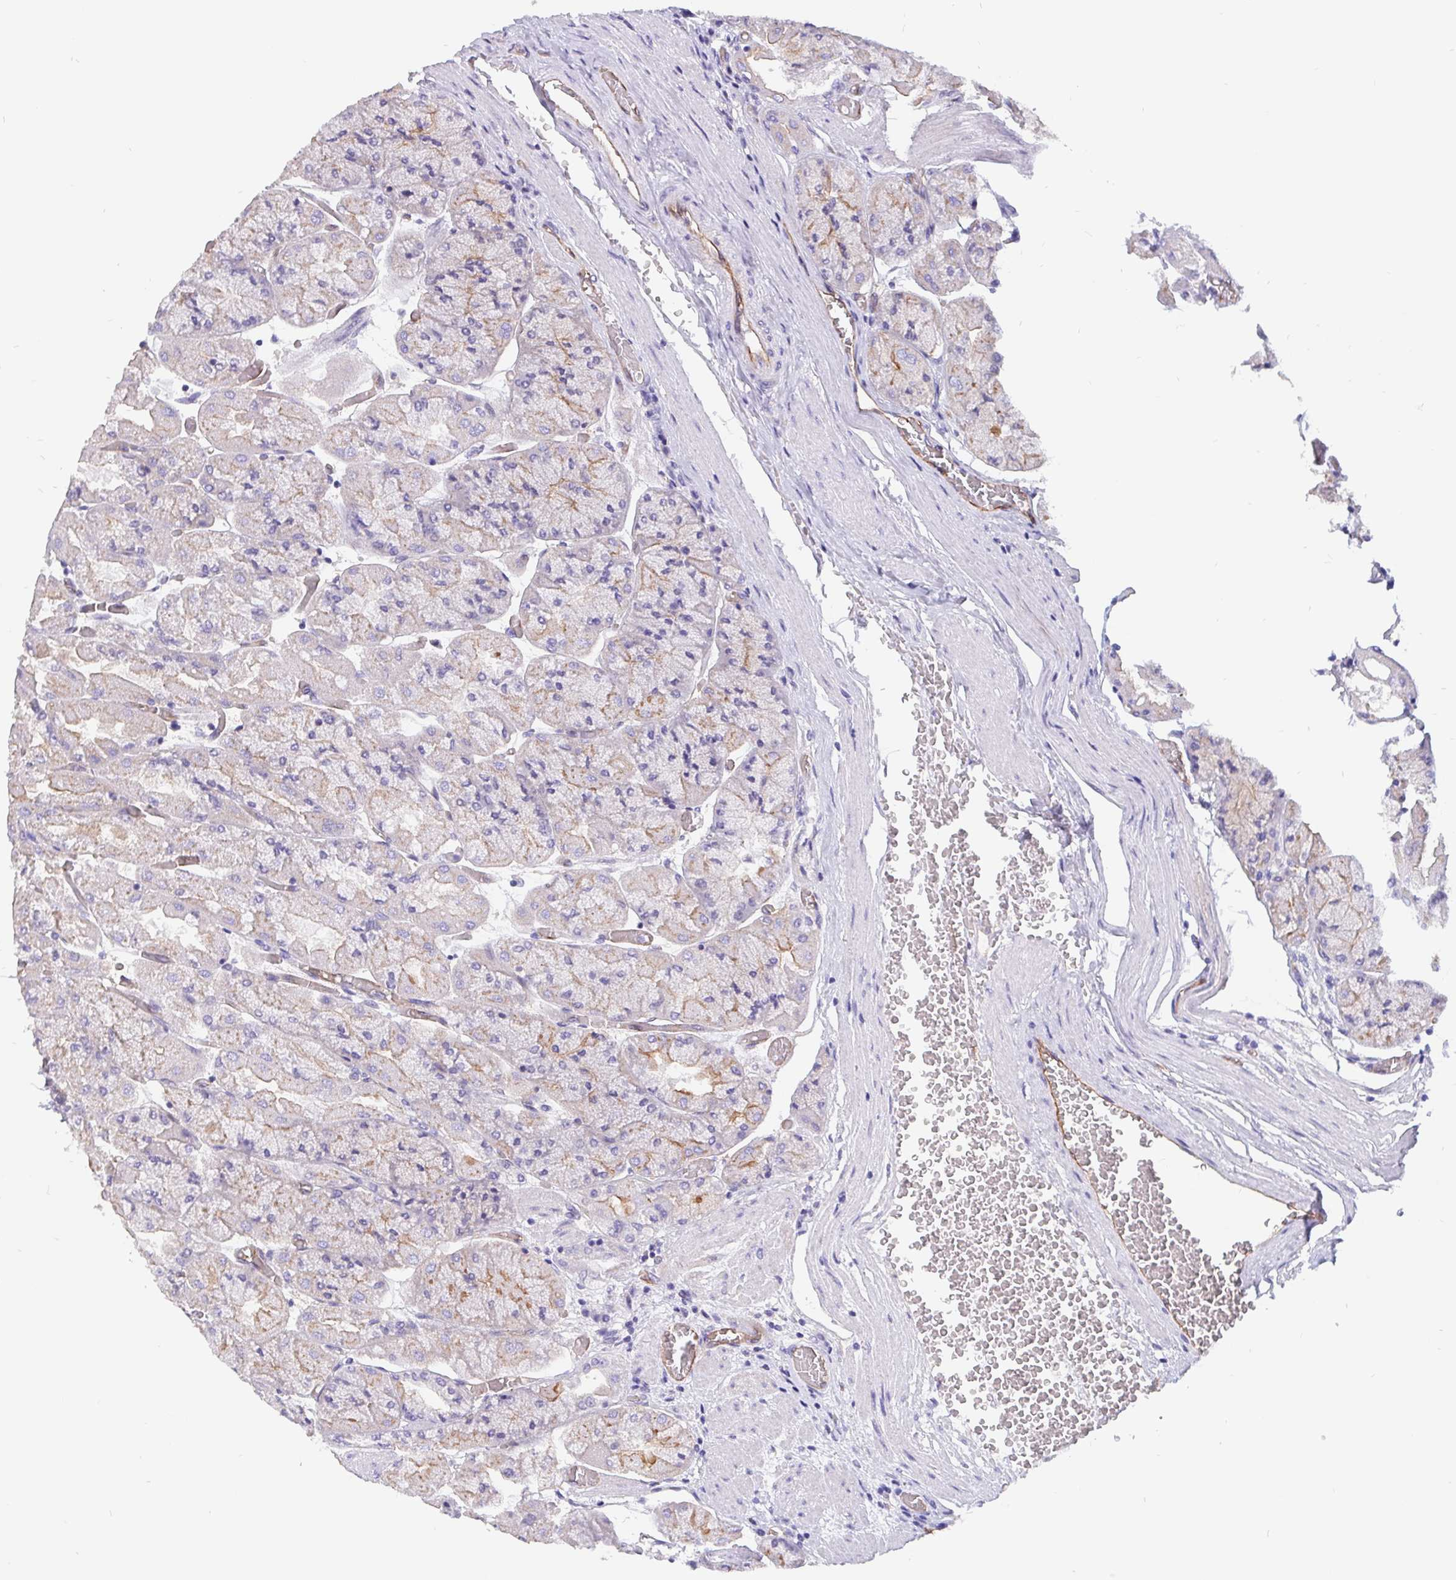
{"staining": {"intensity": "moderate", "quantity": "<25%", "location": "cytoplasmic/membranous"}, "tissue": "stomach", "cell_type": "Glandular cells", "image_type": "normal", "snomed": [{"axis": "morphology", "description": "Normal tissue, NOS"}, {"axis": "topography", "description": "Stomach"}], "caption": "This image demonstrates immunohistochemistry (IHC) staining of unremarkable human stomach, with low moderate cytoplasmic/membranous expression in approximately <25% of glandular cells.", "gene": "LIMCH1", "patient": {"sex": "female", "age": 61}}